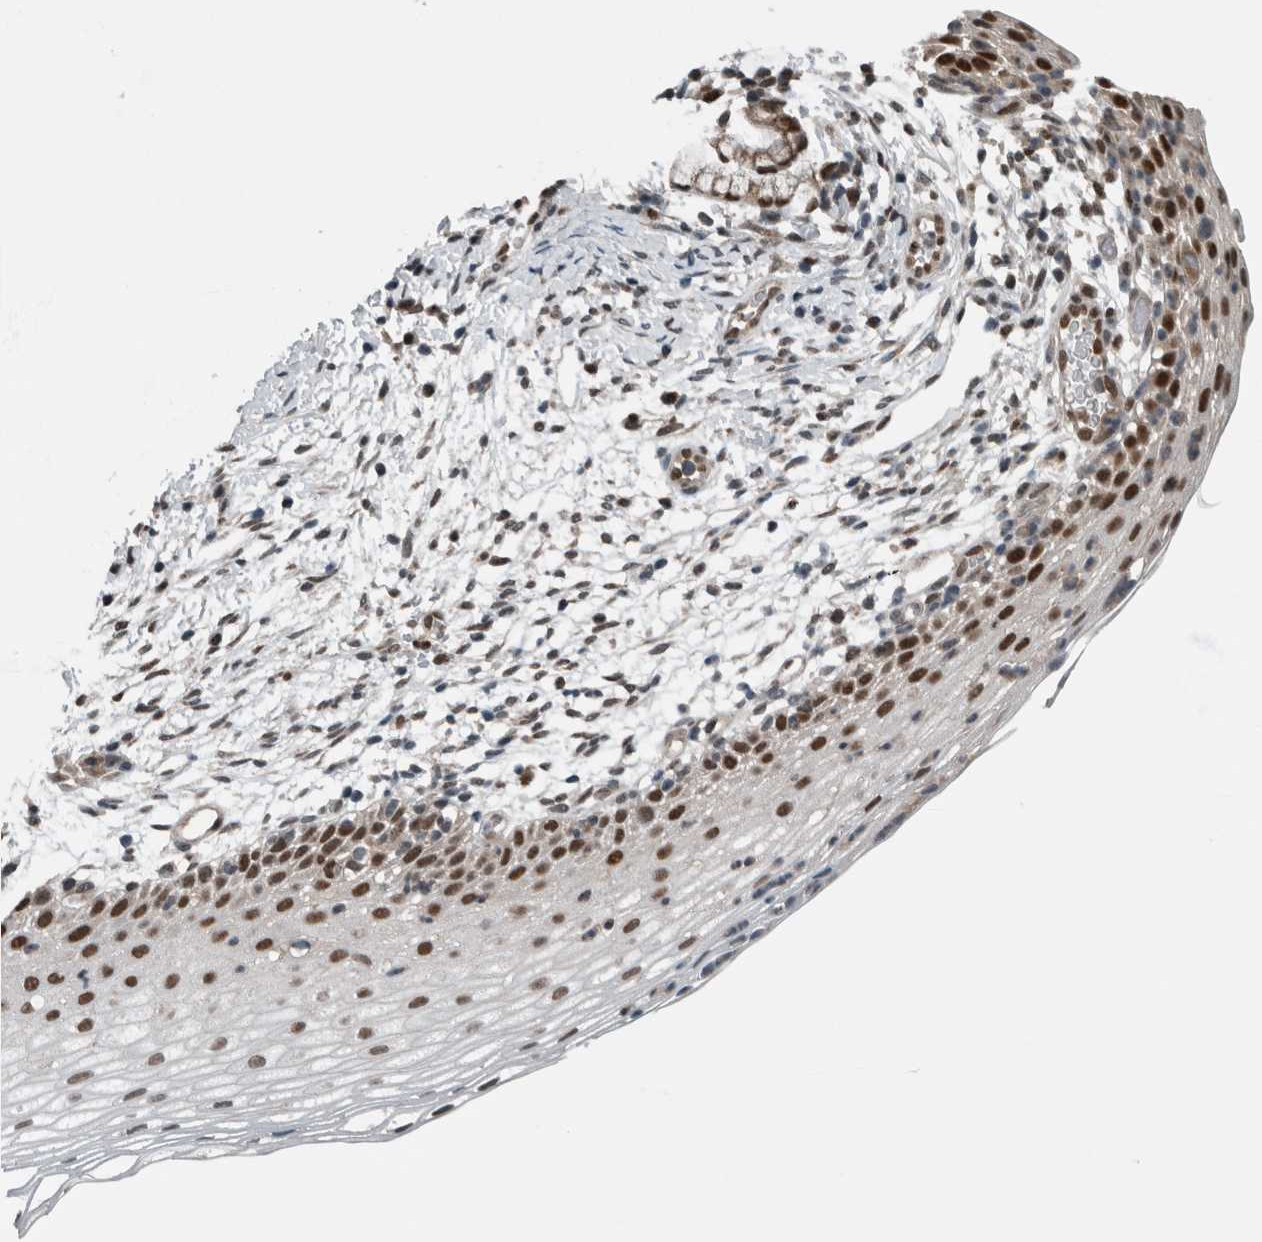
{"staining": {"intensity": "strong", "quantity": ">75%", "location": "nuclear"}, "tissue": "cervix", "cell_type": "Squamous epithelial cells", "image_type": "normal", "snomed": [{"axis": "morphology", "description": "Normal tissue, NOS"}, {"axis": "topography", "description": "Cervix"}], "caption": "Immunohistochemistry photomicrograph of normal cervix: cervix stained using immunohistochemistry (IHC) displays high levels of strong protein expression localized specifically in the nuclear of squamous epithelial cells, appearing as a nuclear brown color.", "gene": "SPAG7", "patient": {"sex": "female", "age": 72}}